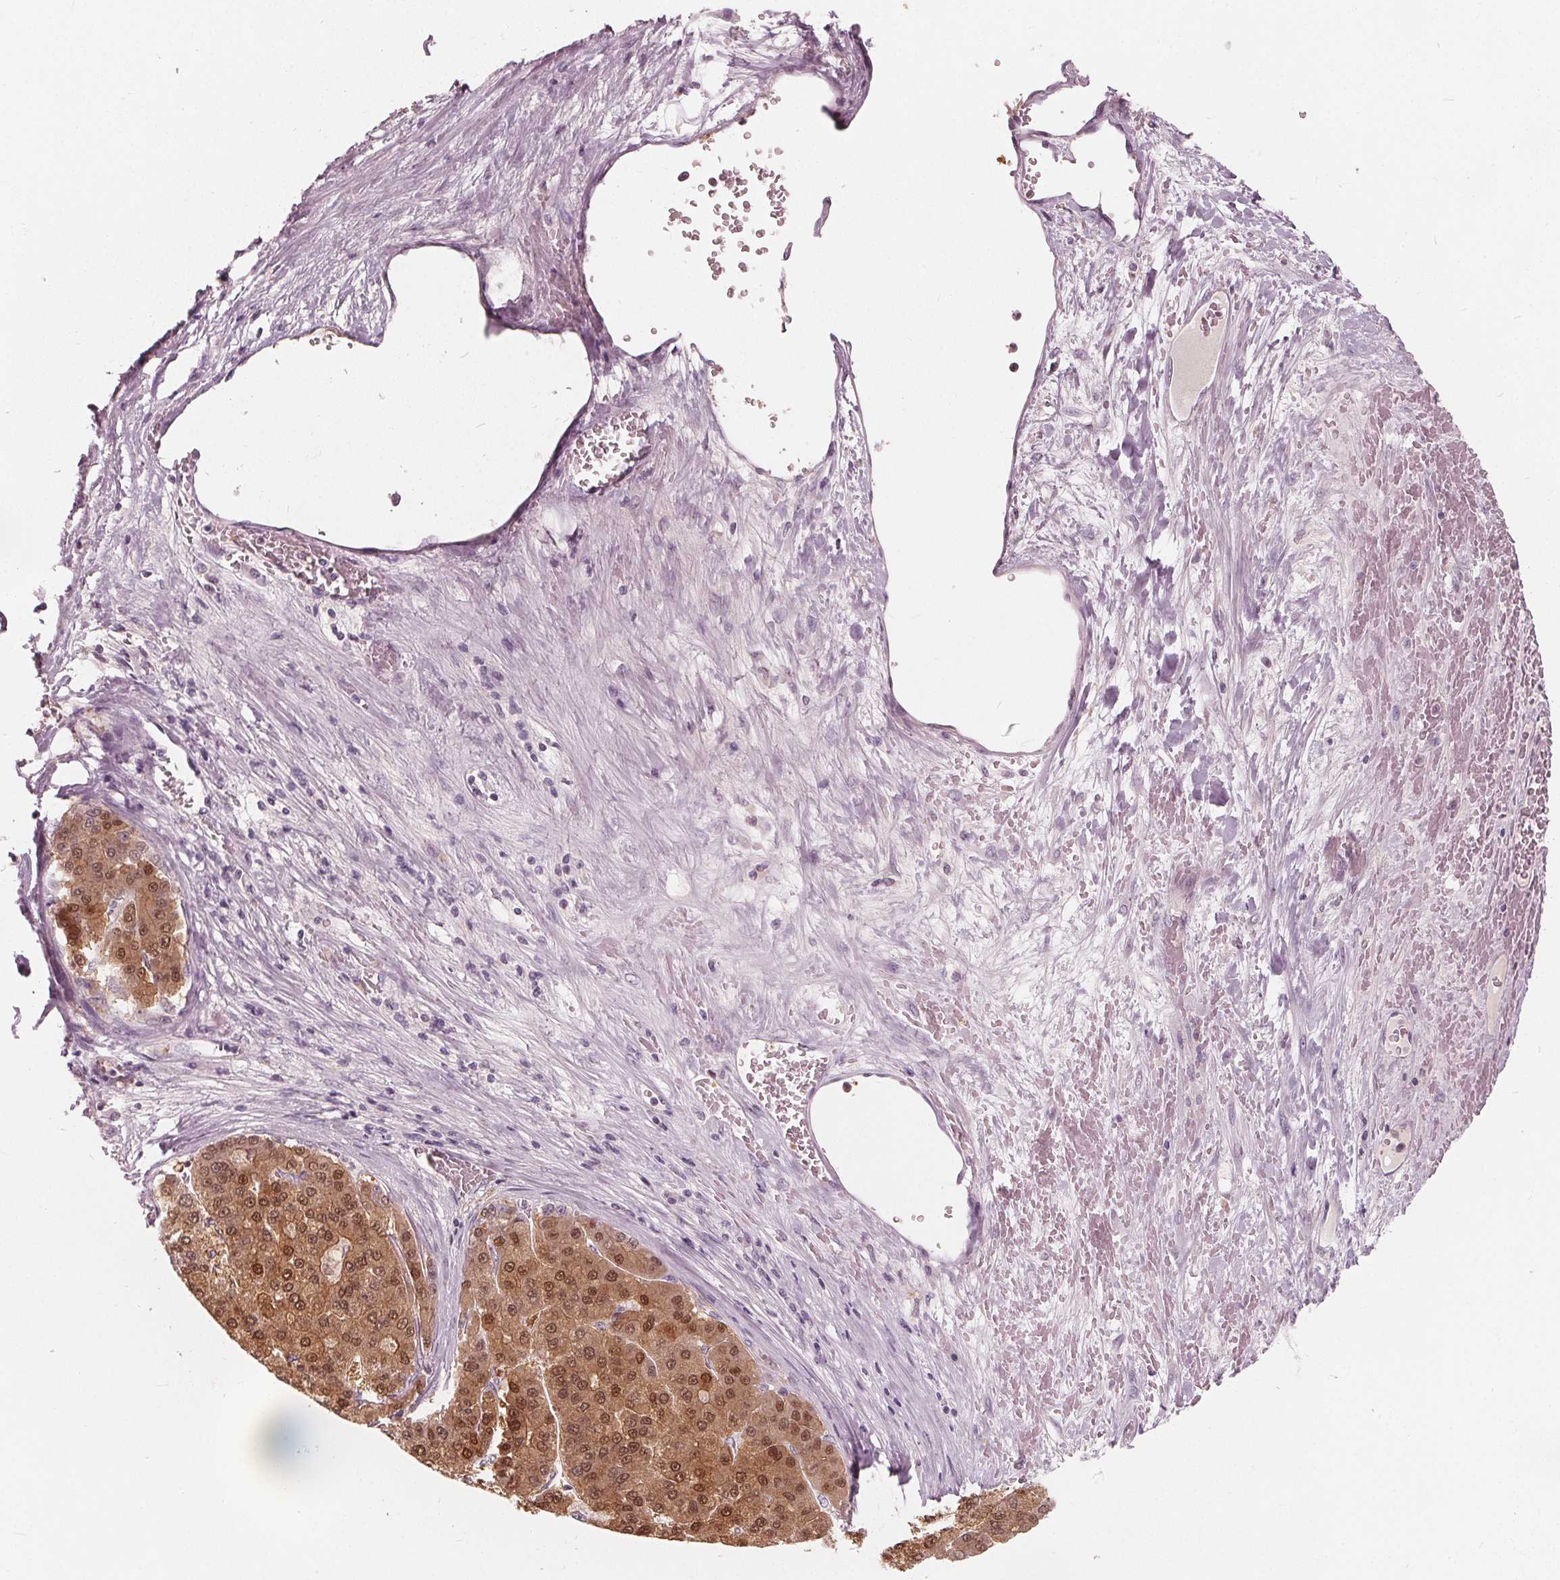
{"staining": {"intensity": "moderate", "quantity": ">75%", "location": "cytoplasmic/membranous,nuclear"}, "tissue": "liver cancer", "cell_type": "Tumor cells", "image_type": "cancer", "snomed": [{"axis": "morphology", "description": "Carcinoma, Hepatocellular, NOS"}, {"axis": "topography", "description": "Liver"}], "caption": "Liver hepatocellular carcinoma stained for a protein exhibits moderate cytoplasmic/membranous and nuclear positivity in tumor cells.", "gene": "SAT2", "patient": {"sex": "male", "age": 70}}